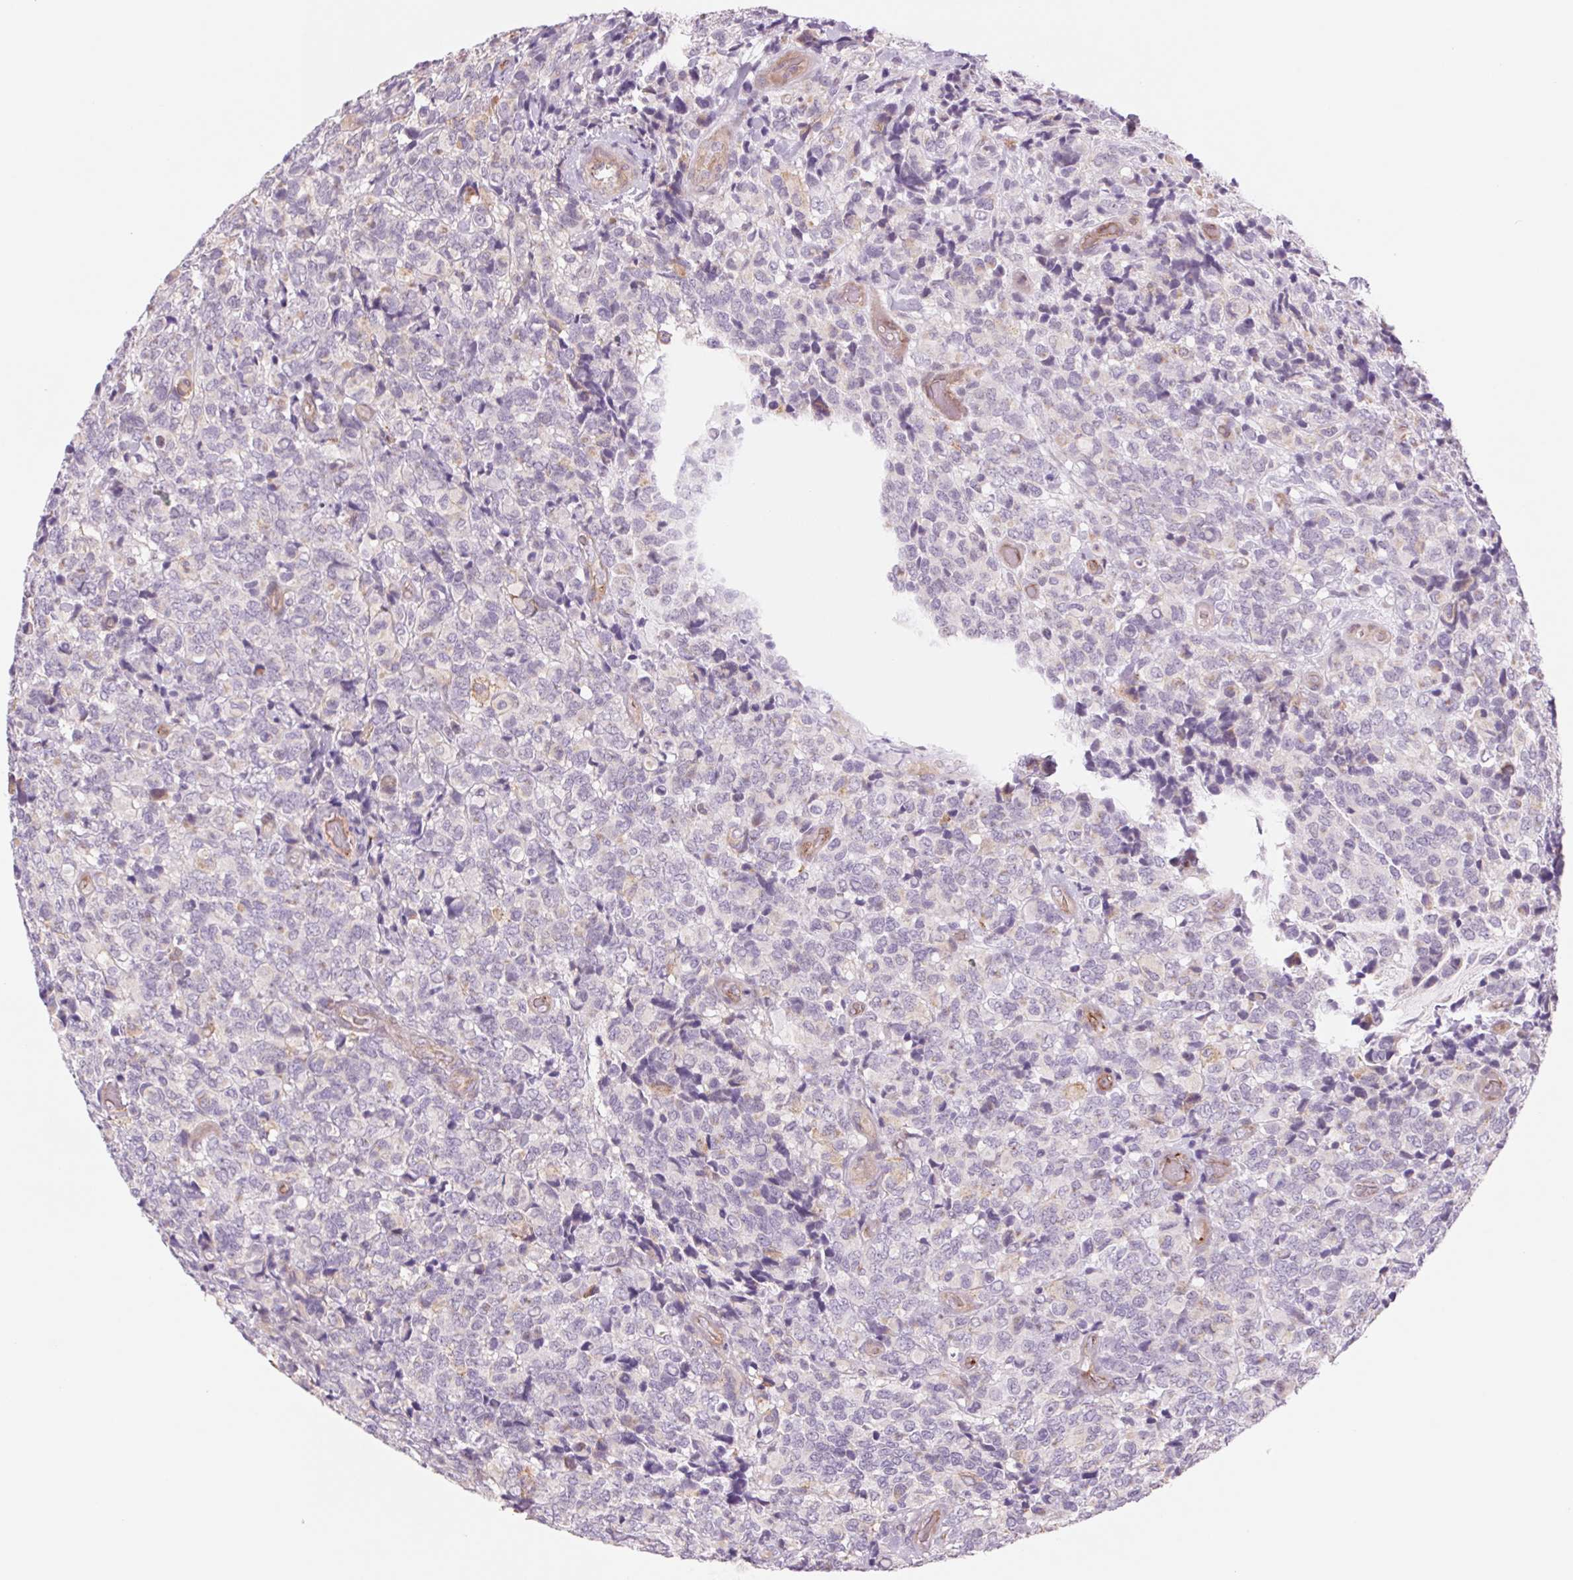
{"staining": {"intensity": "negative", "quantity": "none", "location": "none"}, "tissue": "glioma", "cell_type": "Tumor cells", "image_type": "cancer", "snomed": [{"axis": "morphology", "description": "Glioma, malignant, High grade"}, {"axis": "topography", "description": "Brain"}], "caption": "The photomicrograph demonstrates no significant staining in tumor cells of glioma.", "gene": "MS4A13", "patient": {"sex": "male", "age": 39}}